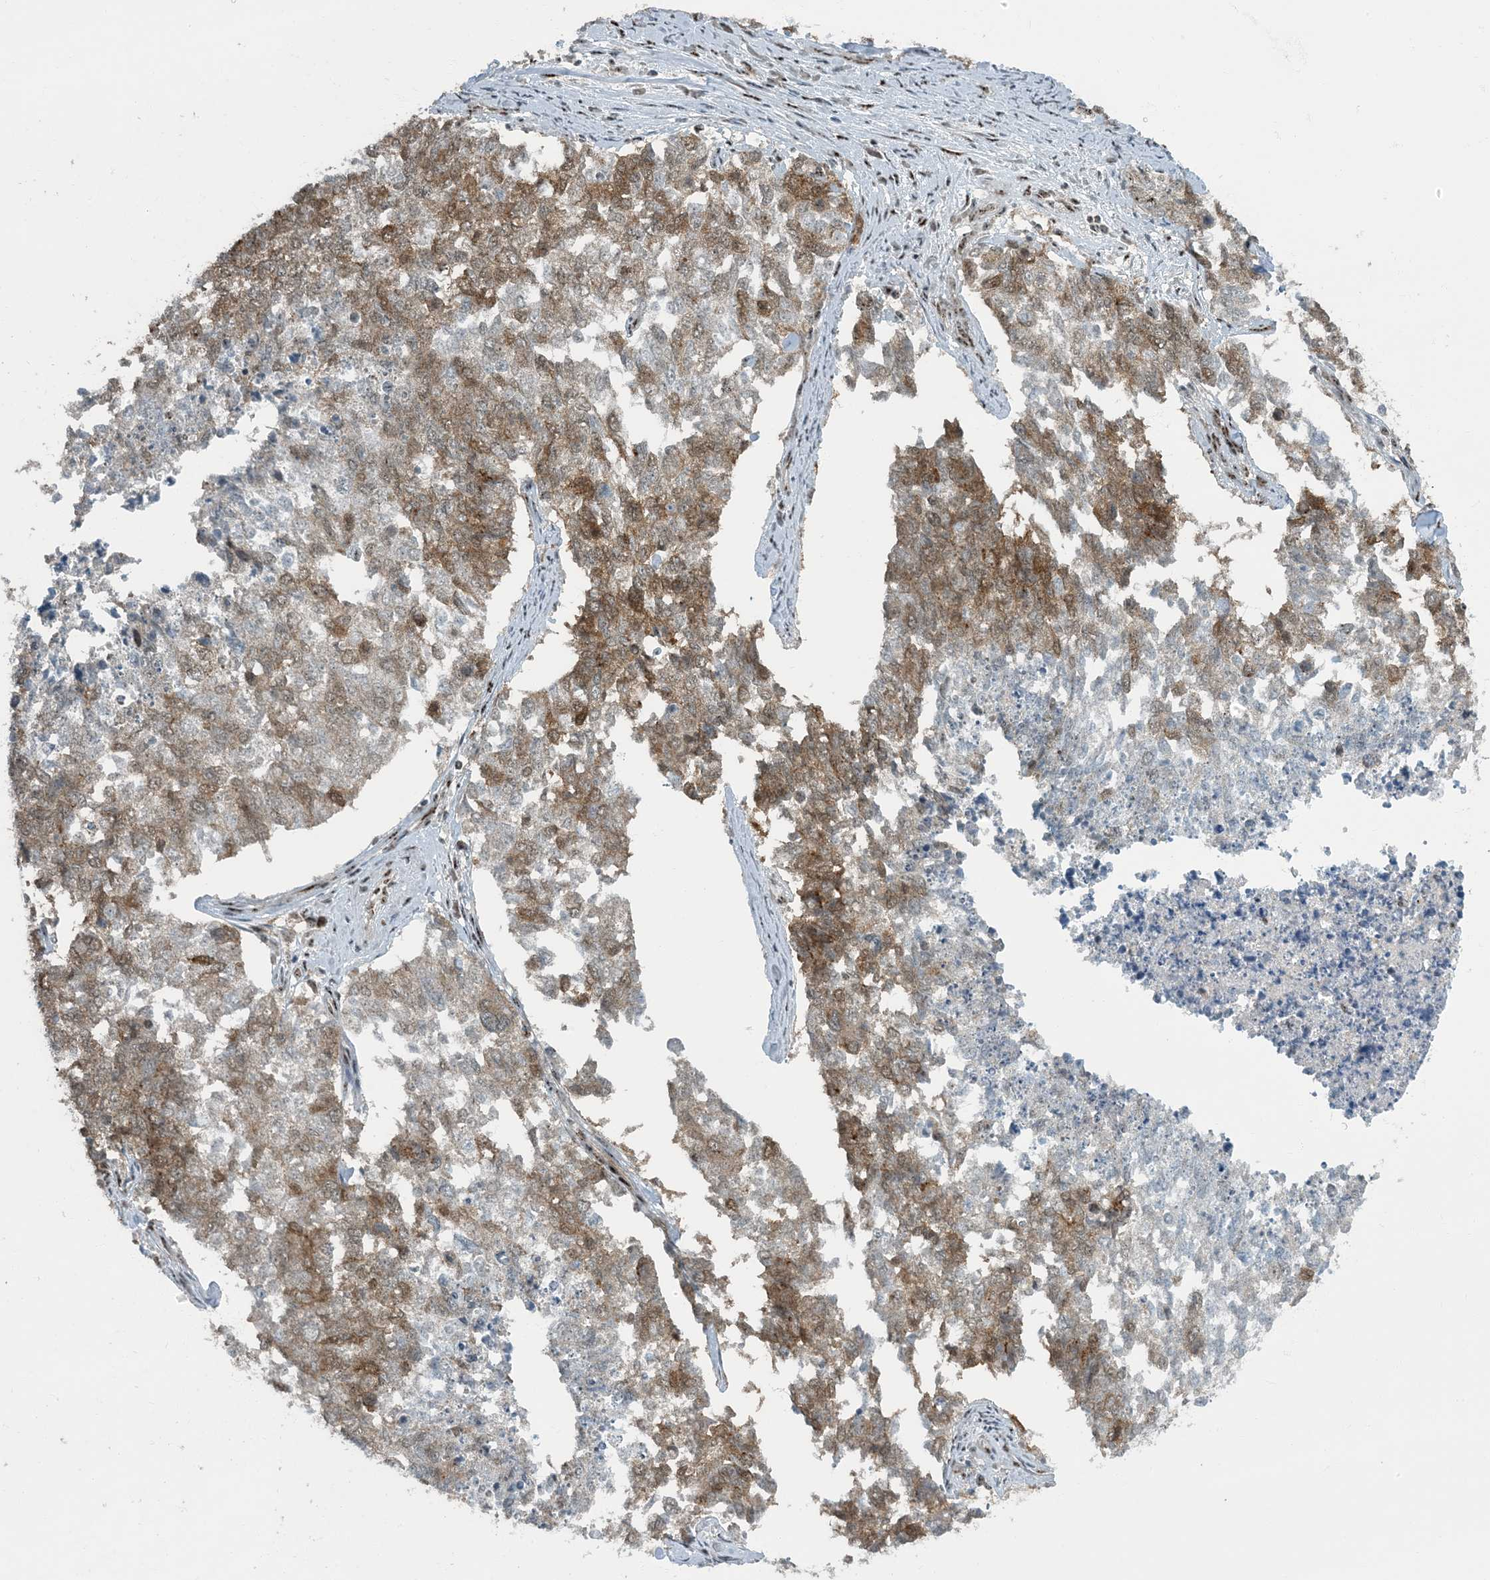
{"staining": {"intensity": "moderate", "quantity": "25%-75%", "location": "cytoplasmic/membranous"}, "tissue": "cervical cancer", "cell_type": "Tumor cells", "image_type": "cancer", "snomed": [{"axis": "morphology", "description": "Squamous cell carcinoma, NOS"}, {"axis": "topography", "description": "Cervix"}], "caption": "Immunohistochemistry photomicrograph of neoplastic tissue: human cervical cancer (squamous cell carcinoma) stained using immunohistochemistry (IHC) exhibits medium levels of moderate protein expression localized specifically in the cytoplasmic/membranous of tumor cells, appearing as a cytoplasmic/membranous brown color.", "gene": "MBD1", "patient": {"sex": "female", "age": 63}}